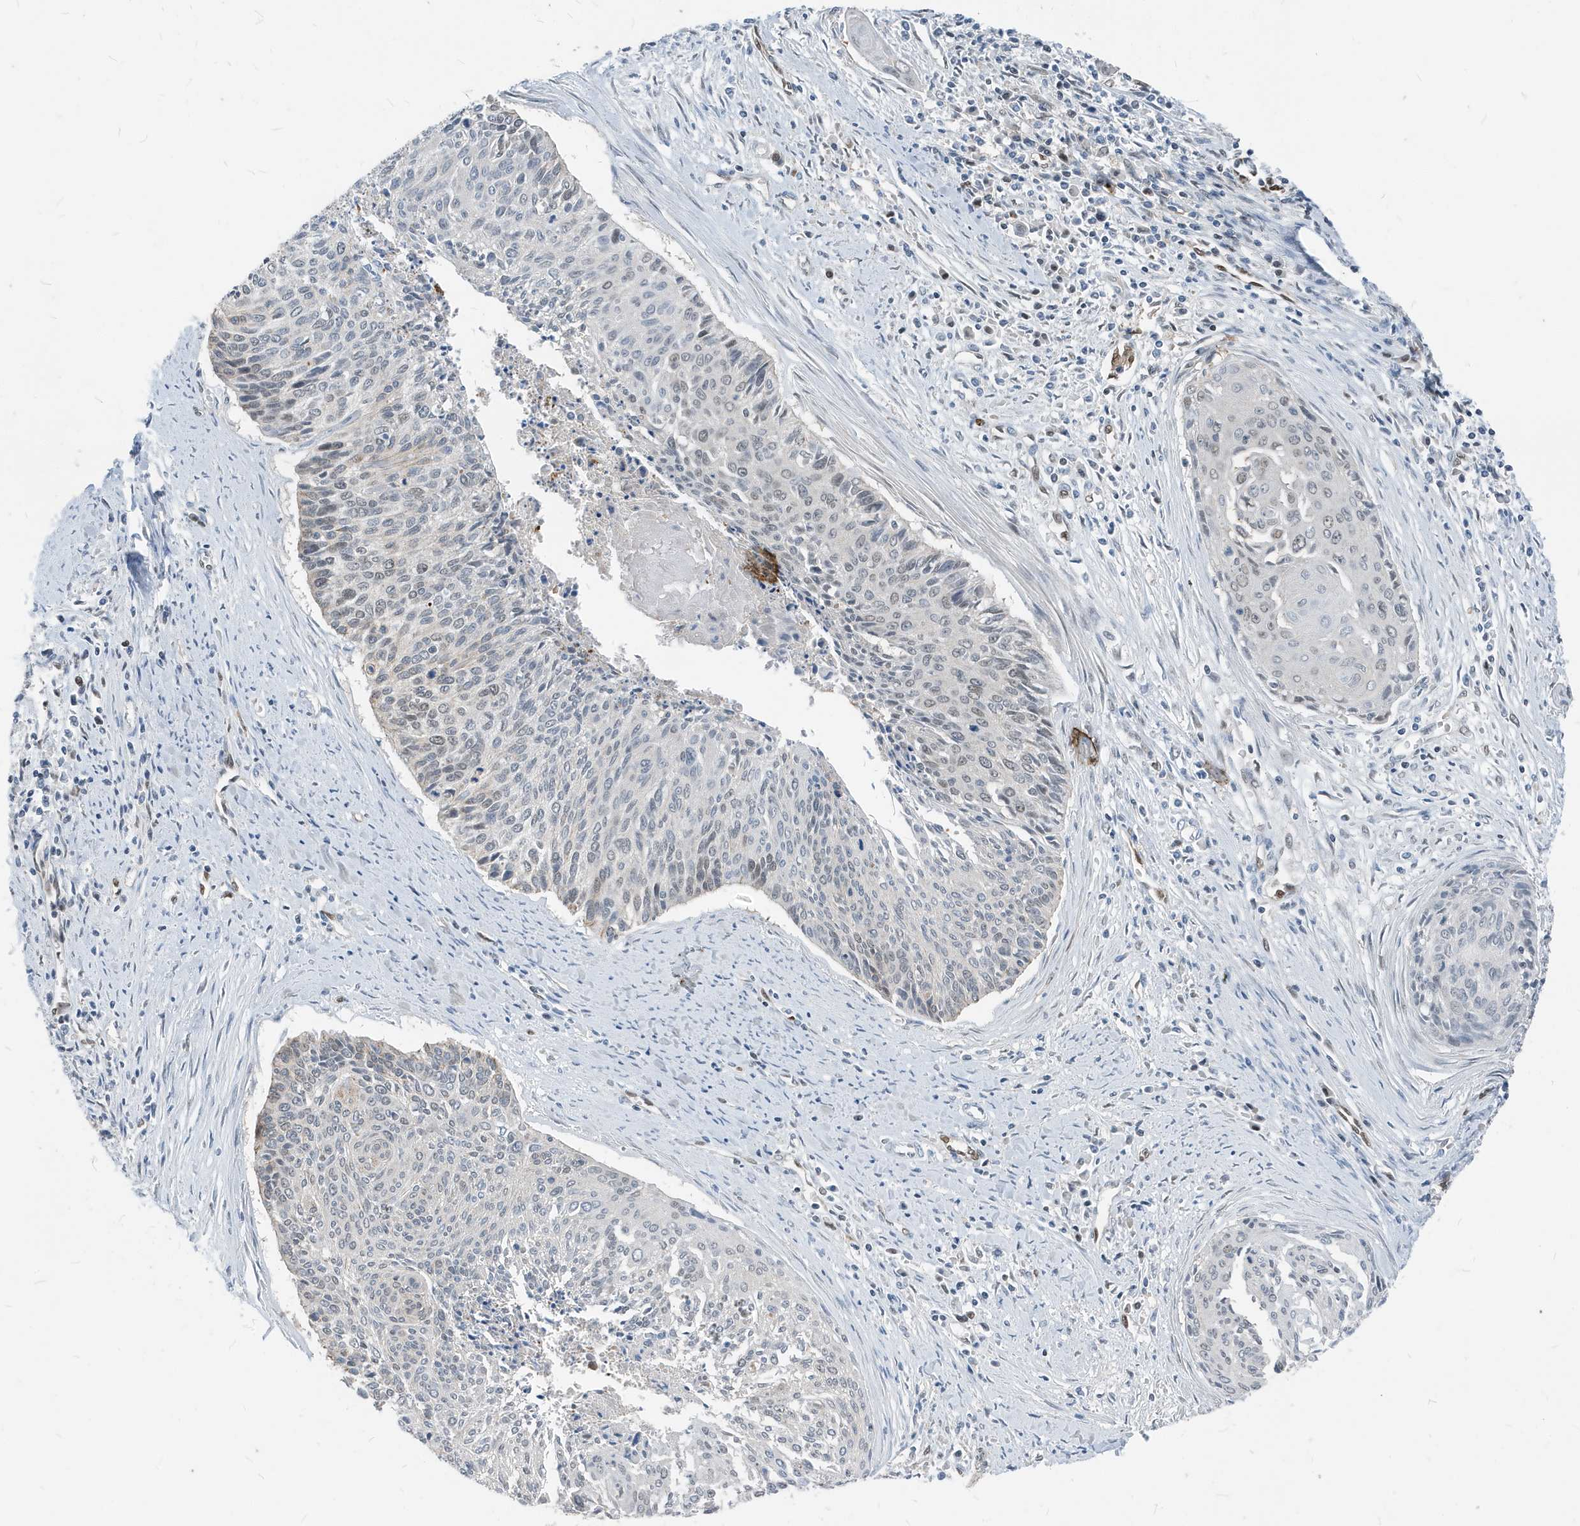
{"staining": {"intensity": "weak", "quantity": "<25%", "location": "cytoplasmic/membranous"}, "tissue": "cervical cancer", "cell_type": "Tumor cells", "image_type": "cancer", "snomed": [{"axis": "morphology", "description": "Squamous cell carcinoma, NOS"}, {"axis": "topography", "description": "Cervix"}], "caption": "IHC photomicrograph of neoplastic tissue: cervical squamous cell carcinoma stained with DAB exhibits no significant protein positivity in tumor cells.", "gene": "NCOA7", "patient": {"sex": "female", "age": 55}}